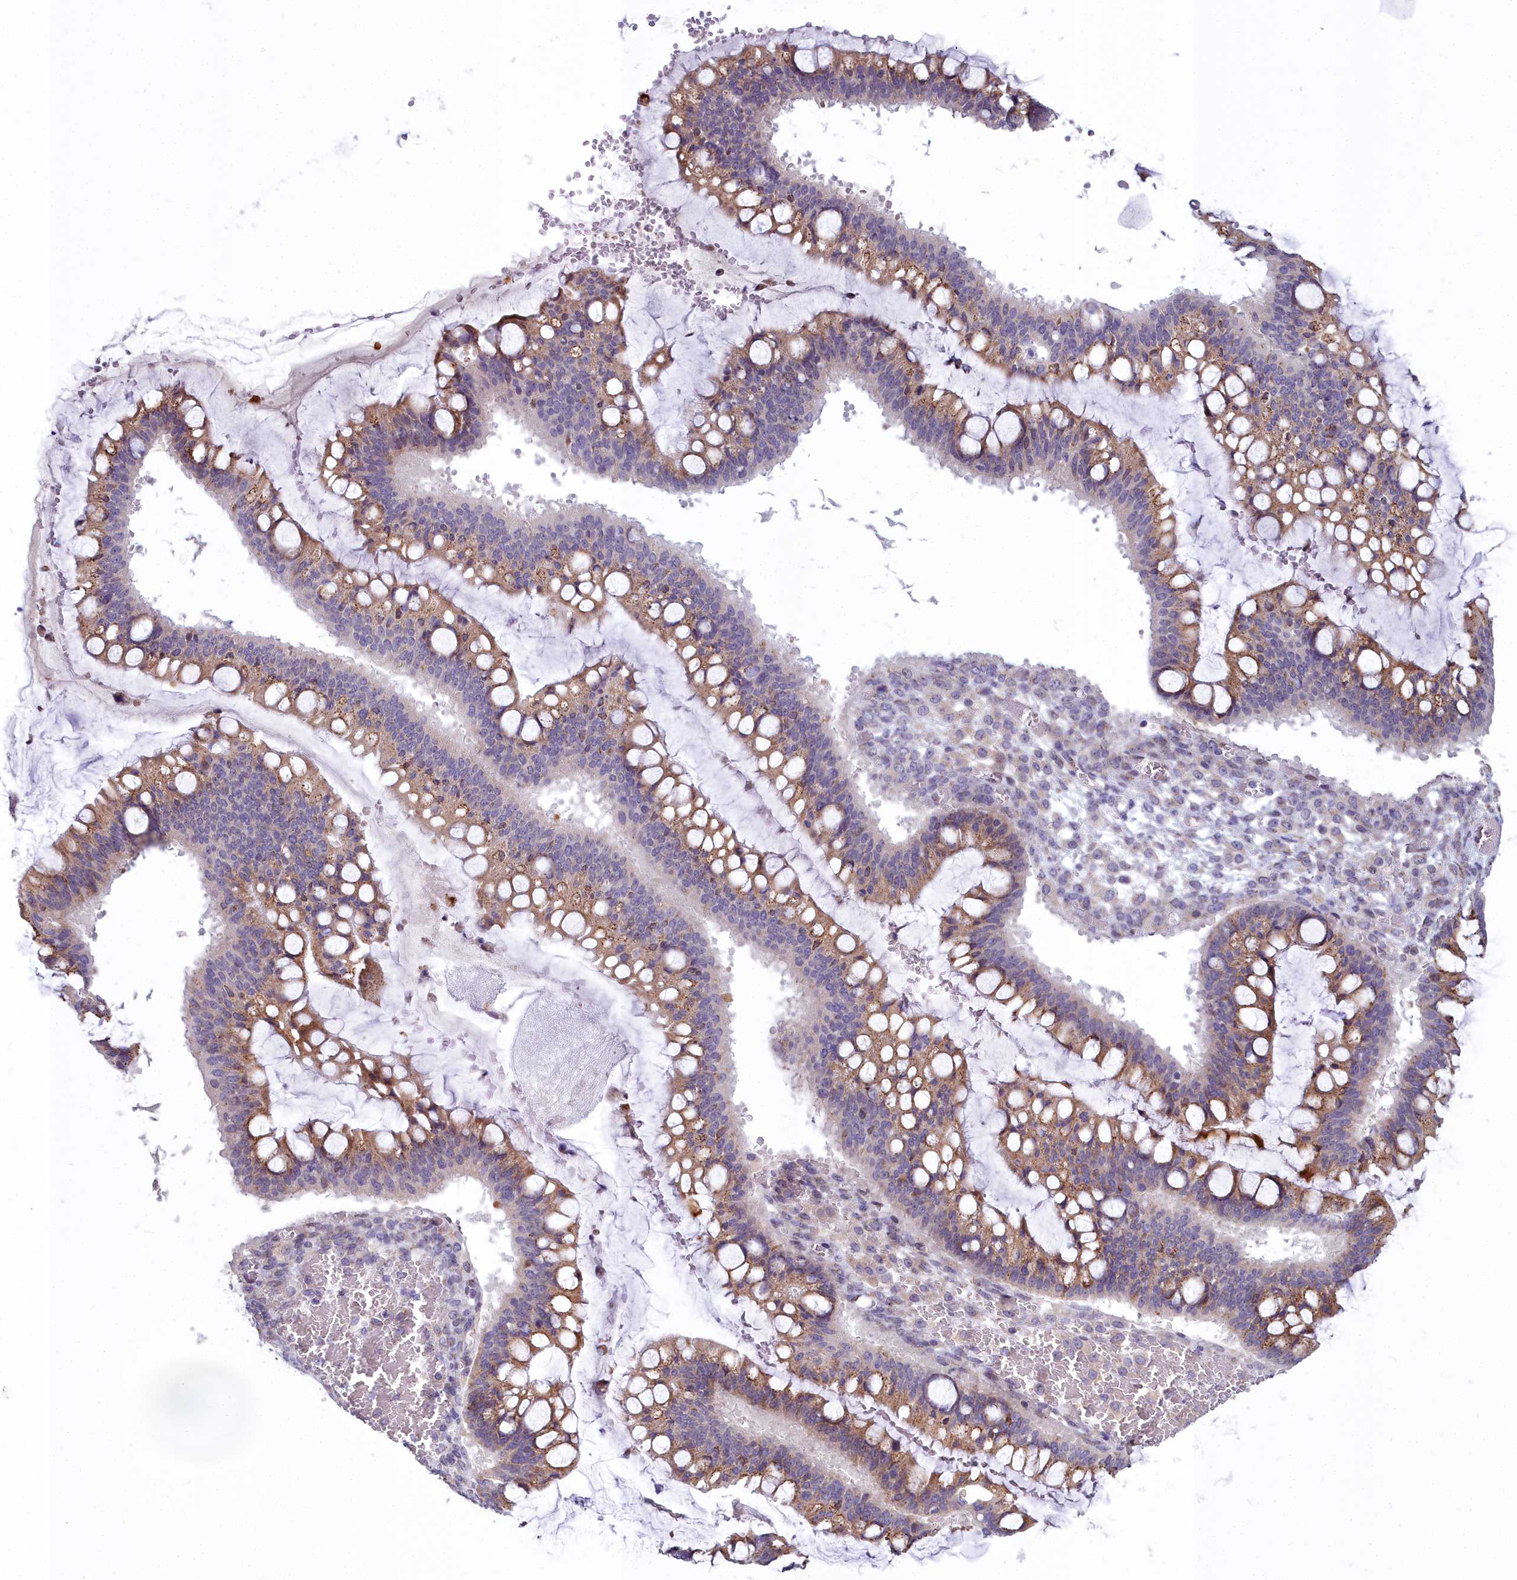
{"staining": {"intensity": "moderate", "quantity": "25%-75%", "location": "cytoplasmic/membranous"}, "tissue": "ovarian cancer", "cell_type": "Tumor cells", "image_type": "cancer", "snomed": [{"axis": "morphology", "description": "Cystadenocarcinoma, mucinous, NOS"}, {"axis": "topography", "description": "Ovary"}], "caption": "Immunohistochemistry (IHC) image of human ovarian cancer stained for a protein (brown), which reveals medium levels of moderate cytoplasmic/membranous positivity in approximately 25%-75% of tumor cells.", "gene": "WDPCP", "patient": {"sex": "female", "age": 73}}